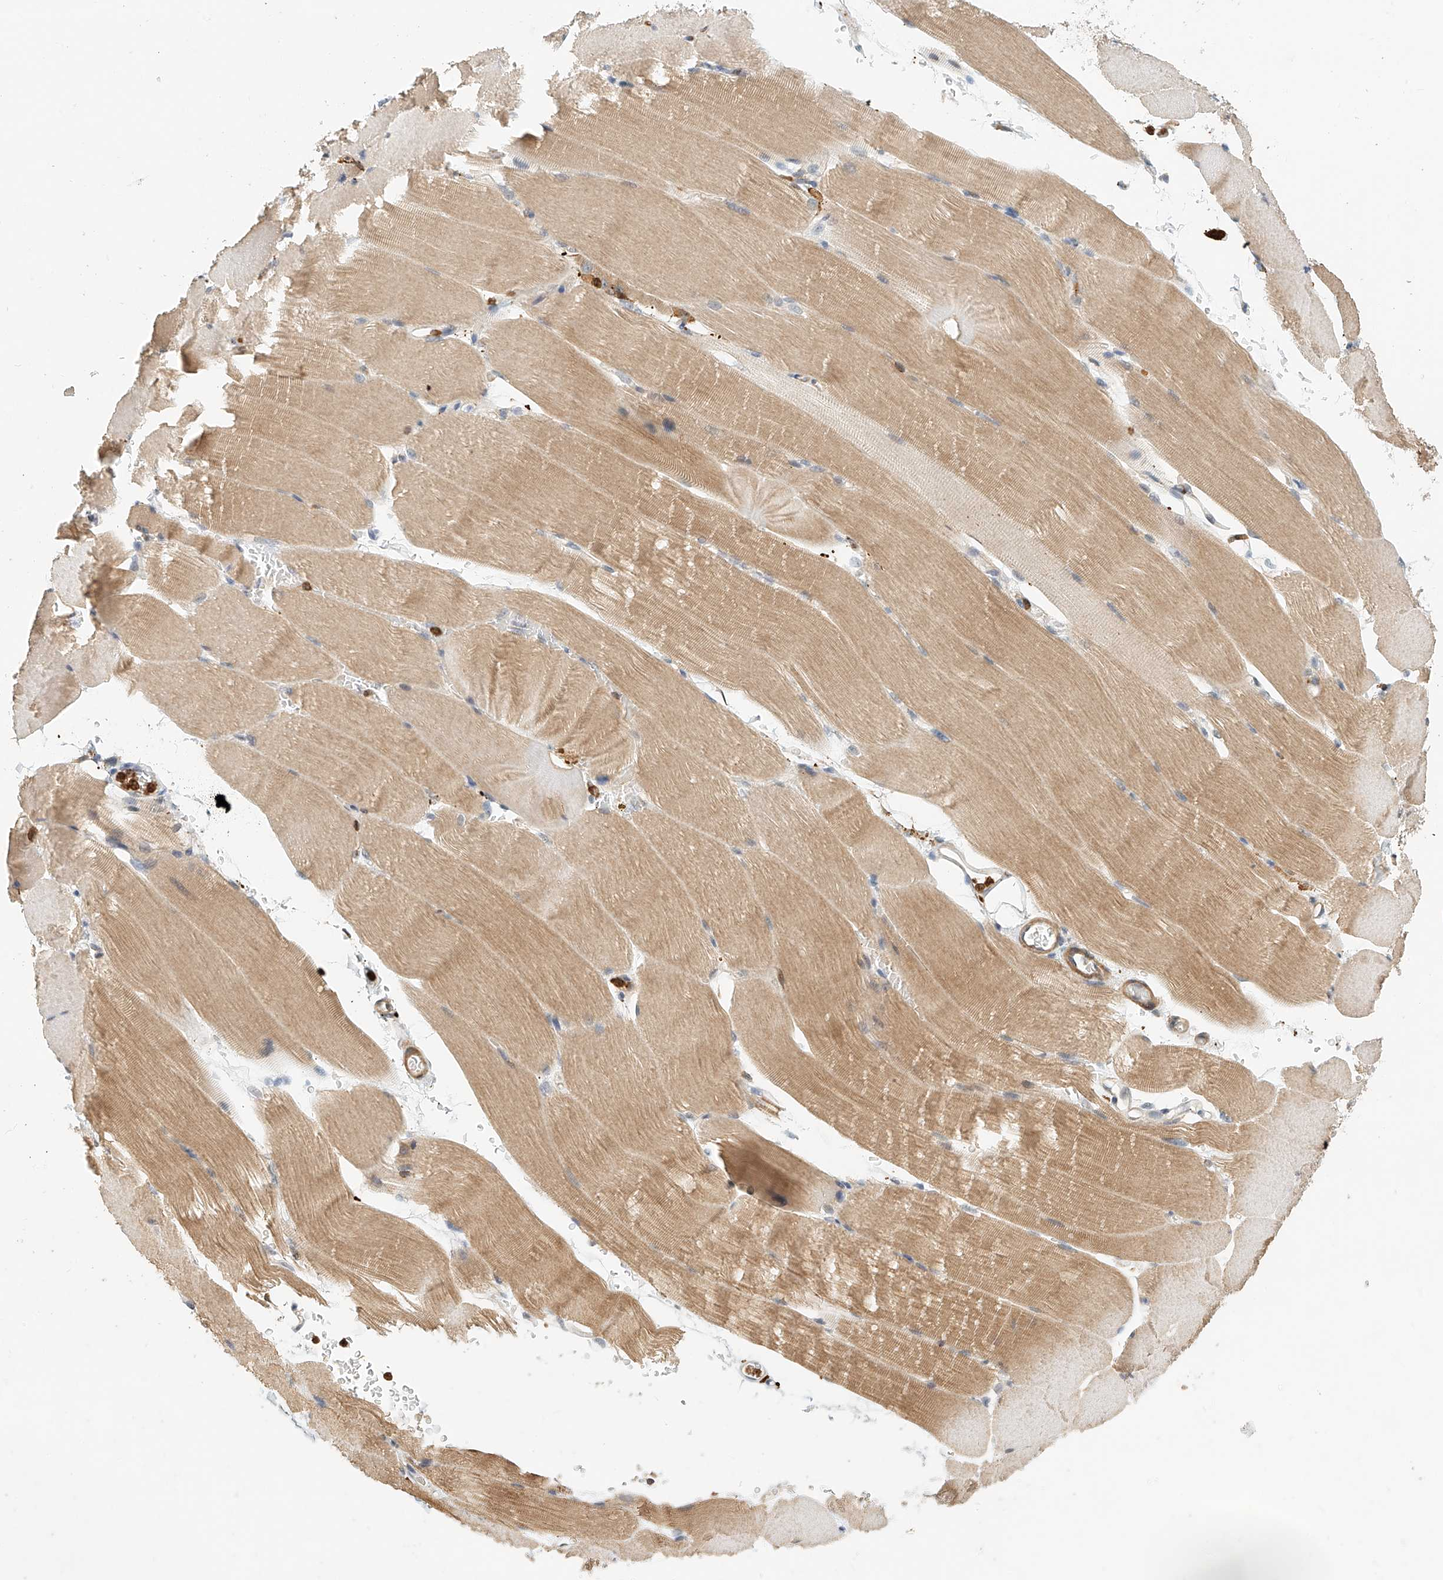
{"staining": {"intensity": "moderate", "quantity": ">75%", "location": "cytoplasmic/membranous"}, "tissue": "skeletal muscle", "cell_type": "Myocytes", "image_type": "normal", "snomed": [{"axis": "morphology", "description": "Normal tissue, NOS"}, {"axis": "topography", "description": "Skeletal muscle"}, {"axis": "topography", "description": "Parathyroid gland"}], "caption": "About >75% of myocytes in benign human skeletal muscle demonstrate moderate cytoplasmic/membranous protein positivity as visualized by brown immunohistochemical staining.", "gene": "MICAL1", "patient": {"sex": "female", "age": 37}}